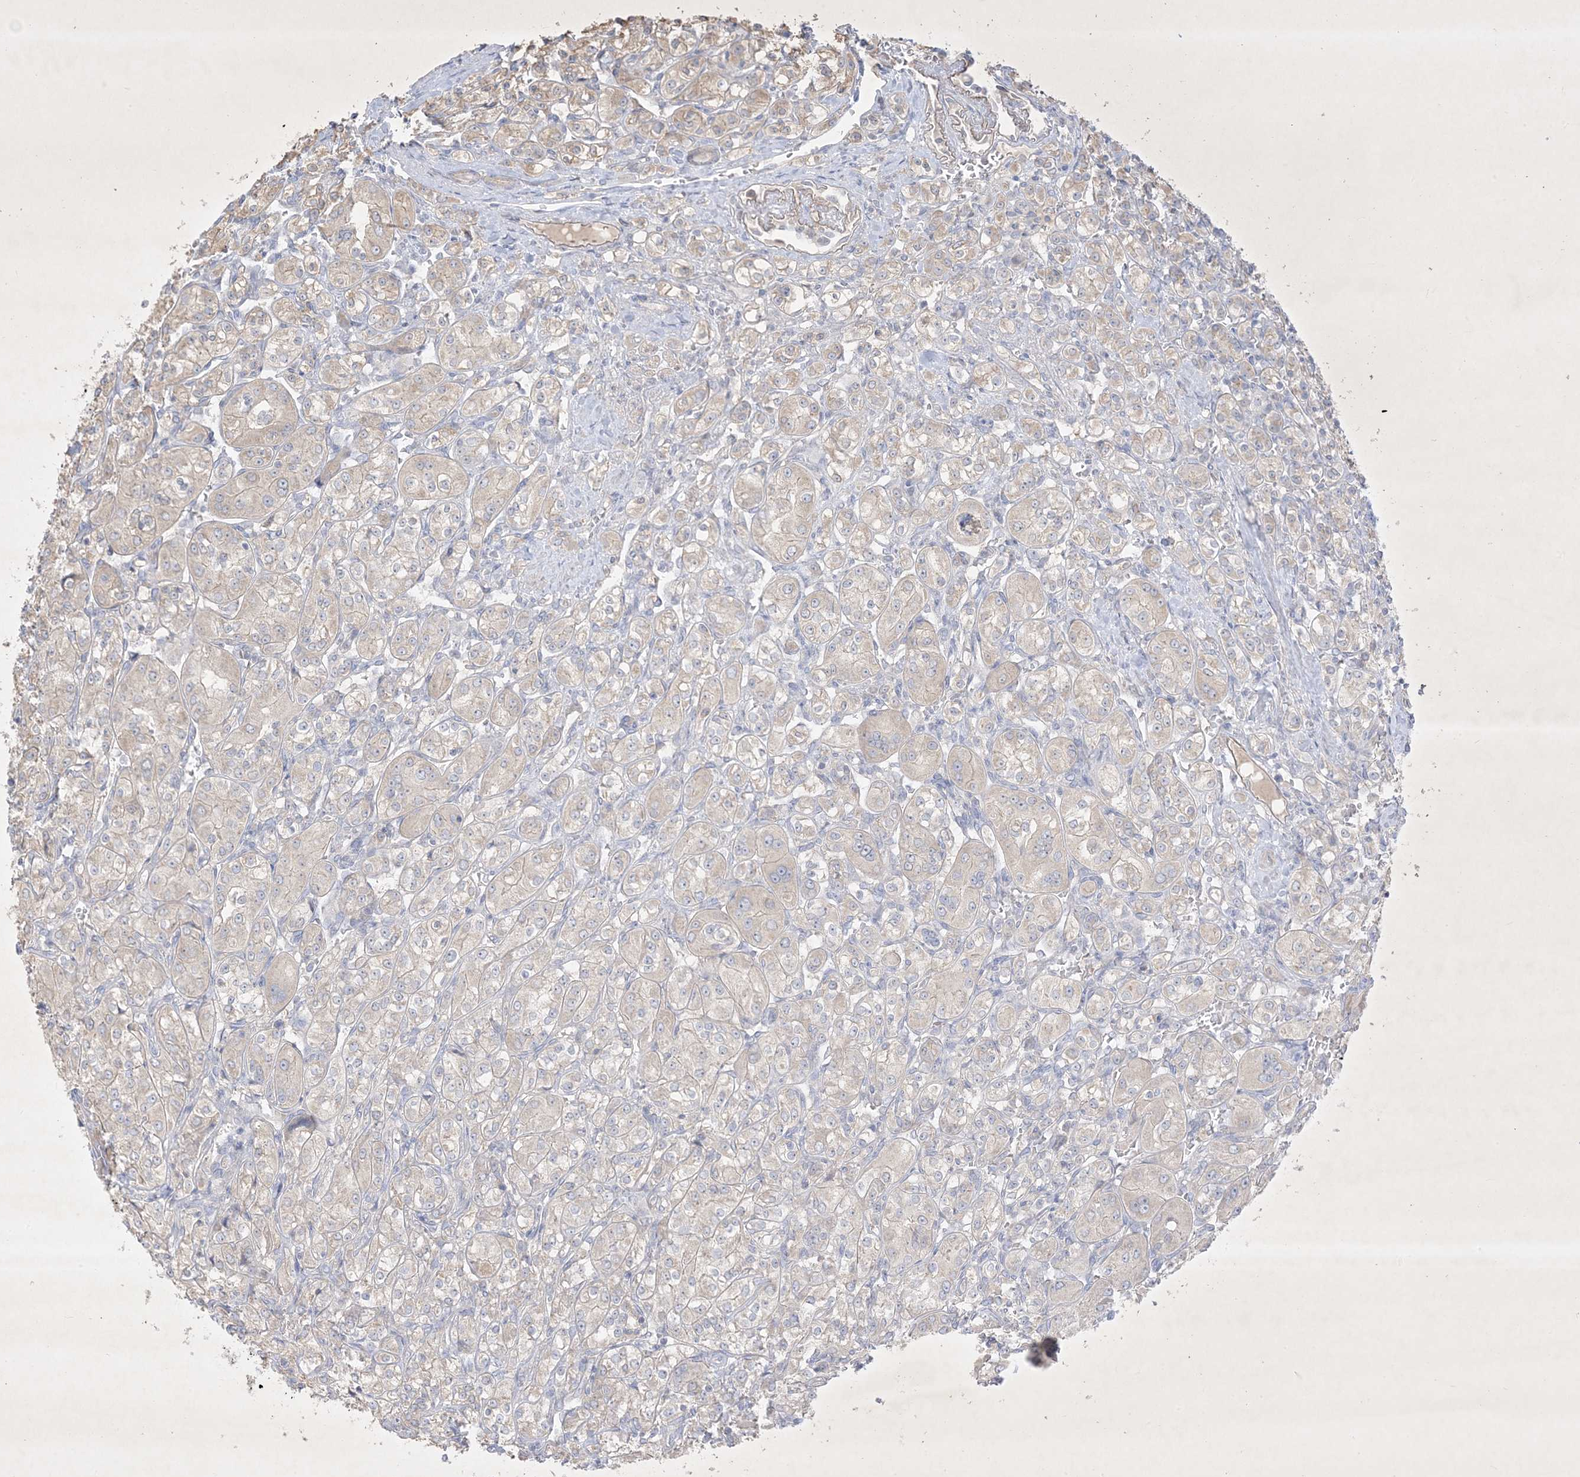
{"staining": {"intensity": "weak", "quantity": "25%-75%", "location": "cytoplasmic/membranous"}, "tissue": "renal cancer", "cell_type": "Tumor cells", "image_type": "cancer", "snomed": [{"axis": "morphology", "description": "Adenocarcinoma, NOS"}, {"axis": "topography", "description": "Kidney"}], "caption": "Immunohistochemical staining of human adenocarcinoma (renal) displays low levels of weak cytoplasmic/membranous positivity in about 25%-75% of tumor cells.", "gene": "PLEKHA3", "patient": {"sex": "male", "age": 77}}